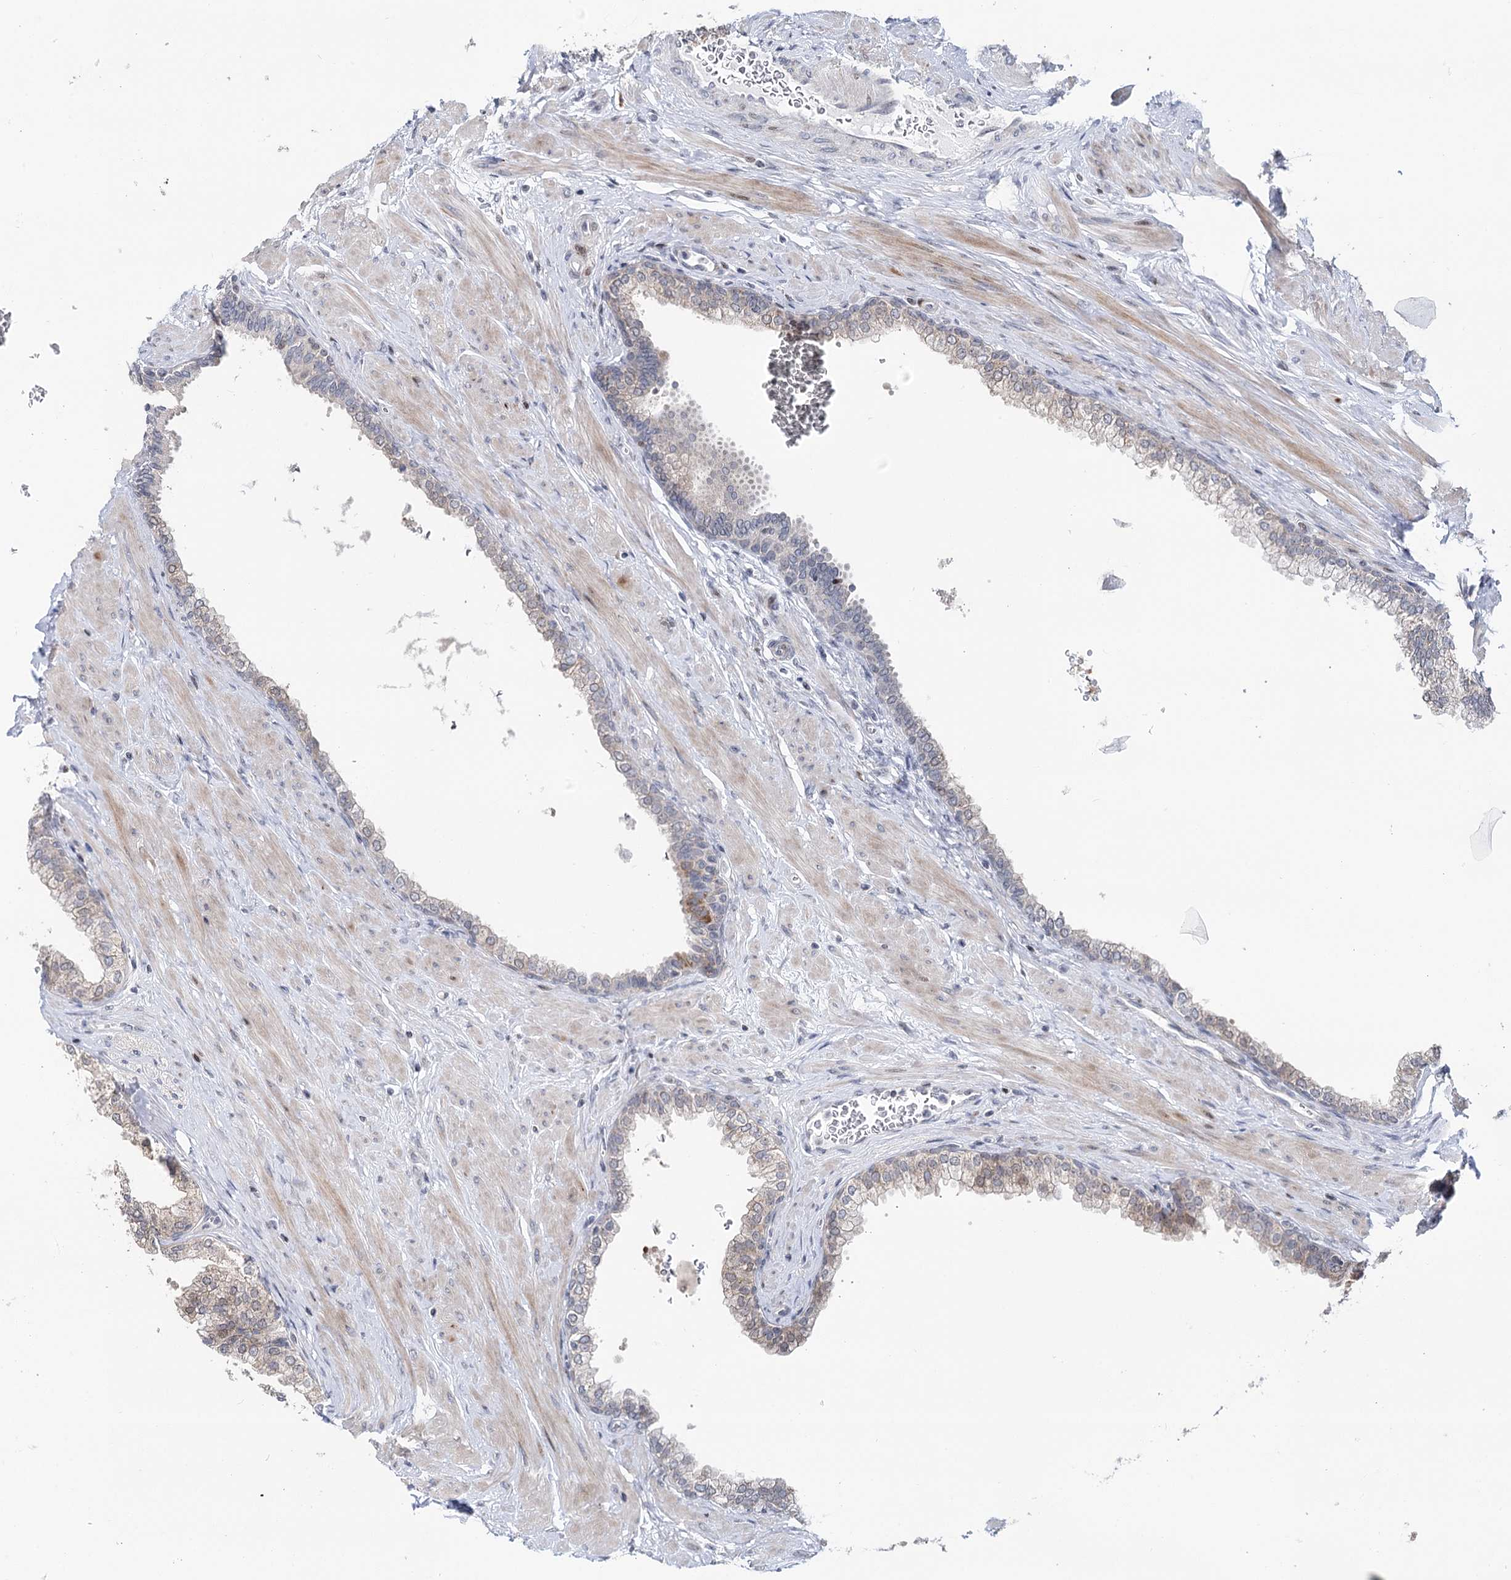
{"staining": {"intensity": "negative", "quantity": "none", "location": "none"}, "tissue": "prostate", "cell_type": "Glandular cells", "image_type": "normal", "snomed": [{"axis": "morphology", "description": "Normal tissue, NOS"}, {"axis": "morphology", "description": "Urothelial carcinoma, Low grade"}, {"axis": "topography", "description": "Urinary bladder"}, {"axis": "topography", "description": "Prostate"}], "caption": "The photomicrograph reveals no significant positivity in glandular cells of prostate. (Immunohistochemistry (ihc), brightfield microscopy, high magnification).", "gene": "PTGR1", "patient": {"sex": "male", "age": 60}}